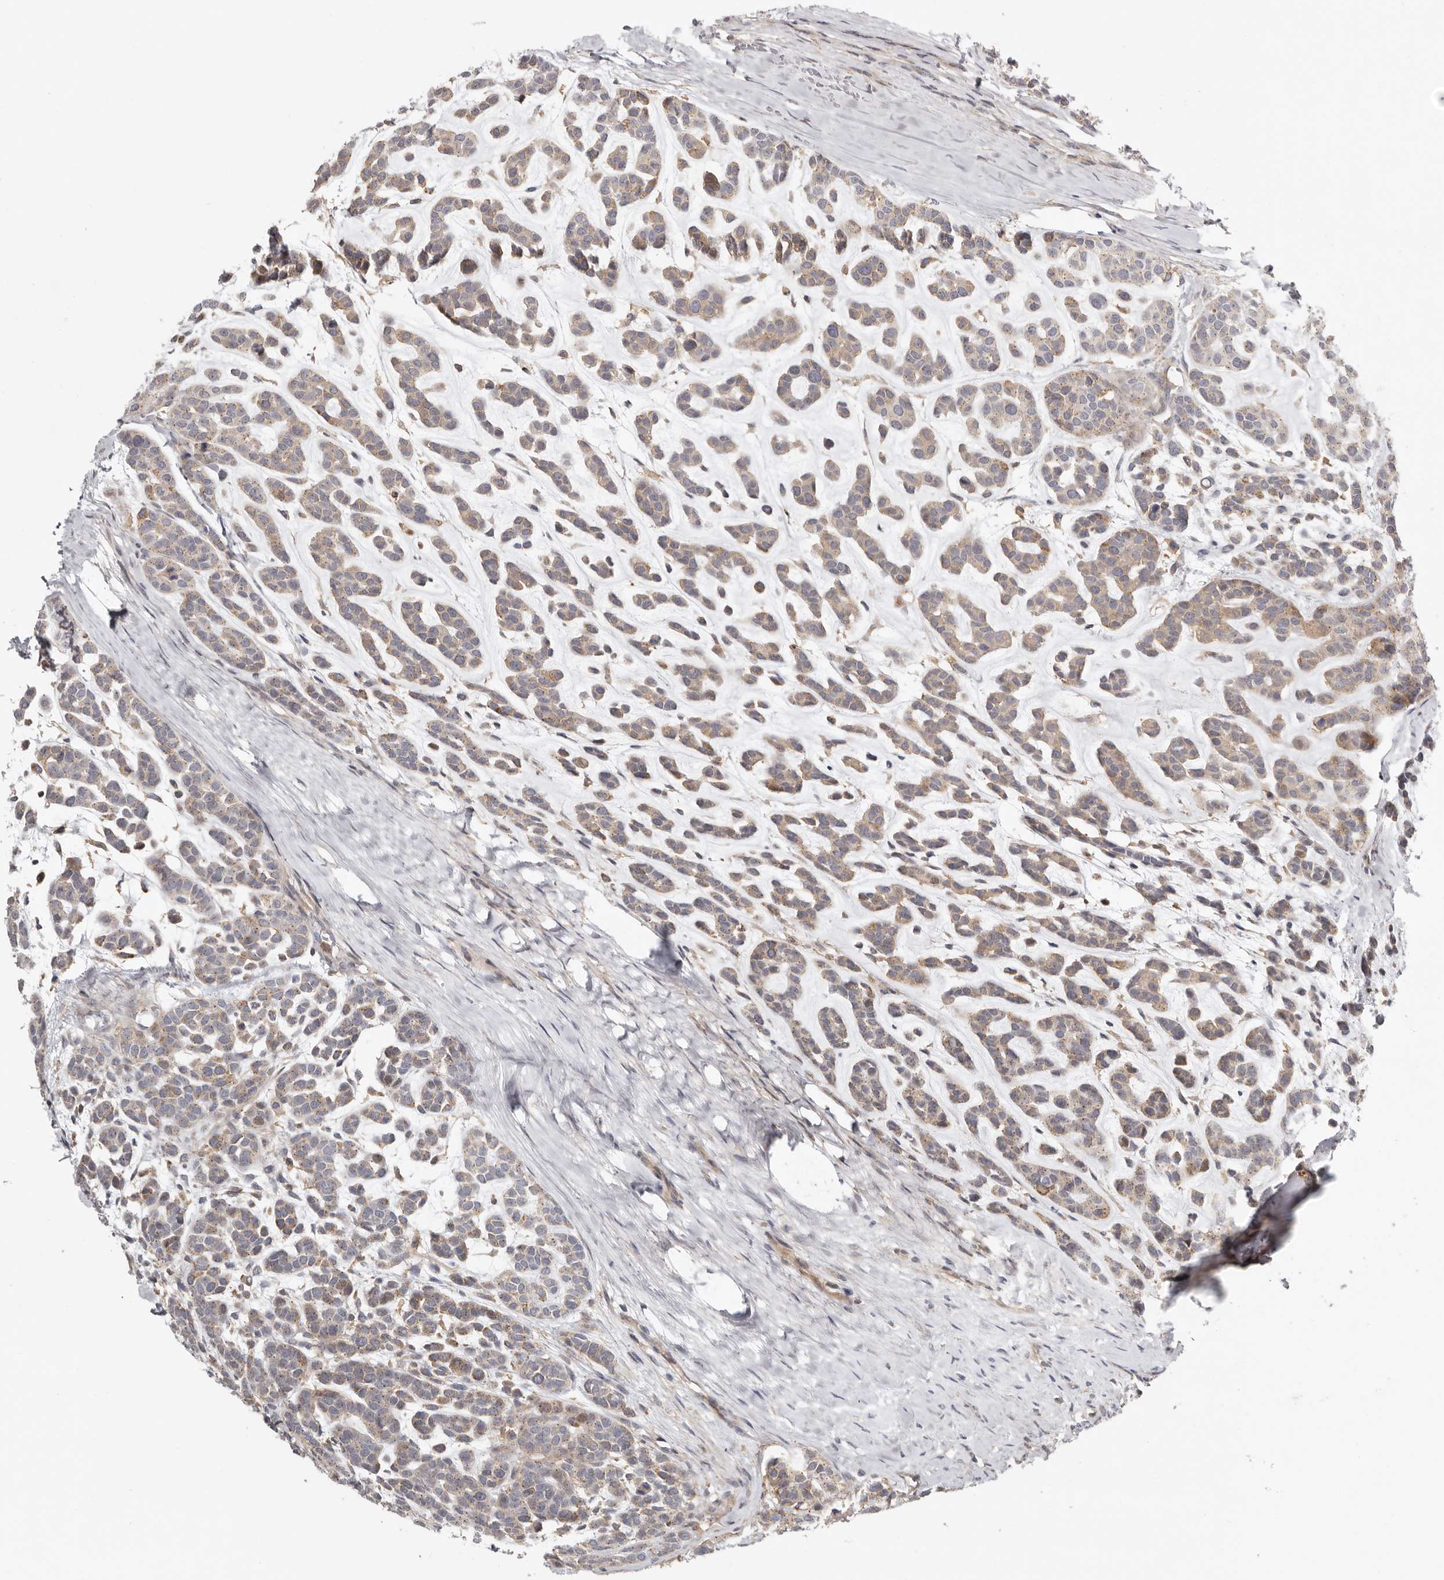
{"staining": {"intensity": "weak", "quantity": ">75%", "location": "cytoplasmic/membranous"}, "tissue": "head and neck cancer", "cell_type": "Tumor cells", "image_type": "cancer", "snomed": [{"axis": "morphology", "description": "Adenocarcinoma, NOS"}, {"axis": "morphology", "description": "Adenoma, NOS"}, {"axis": "topography", "description": "Head-Neck"}], "caption": "DAB (3,3'-diaminobenzidine) immunohistochemical staining of human head and neck cancer (adenocarcinoma) demonstrates weak cytoplasmic/membranous protein staining in approximately >75% of tumor cells. The protein of interest is shown in brown color, while the nuclei are stained blue.", "gene": "MSRB2", "patient": {"sex": "female", "age": 55}}